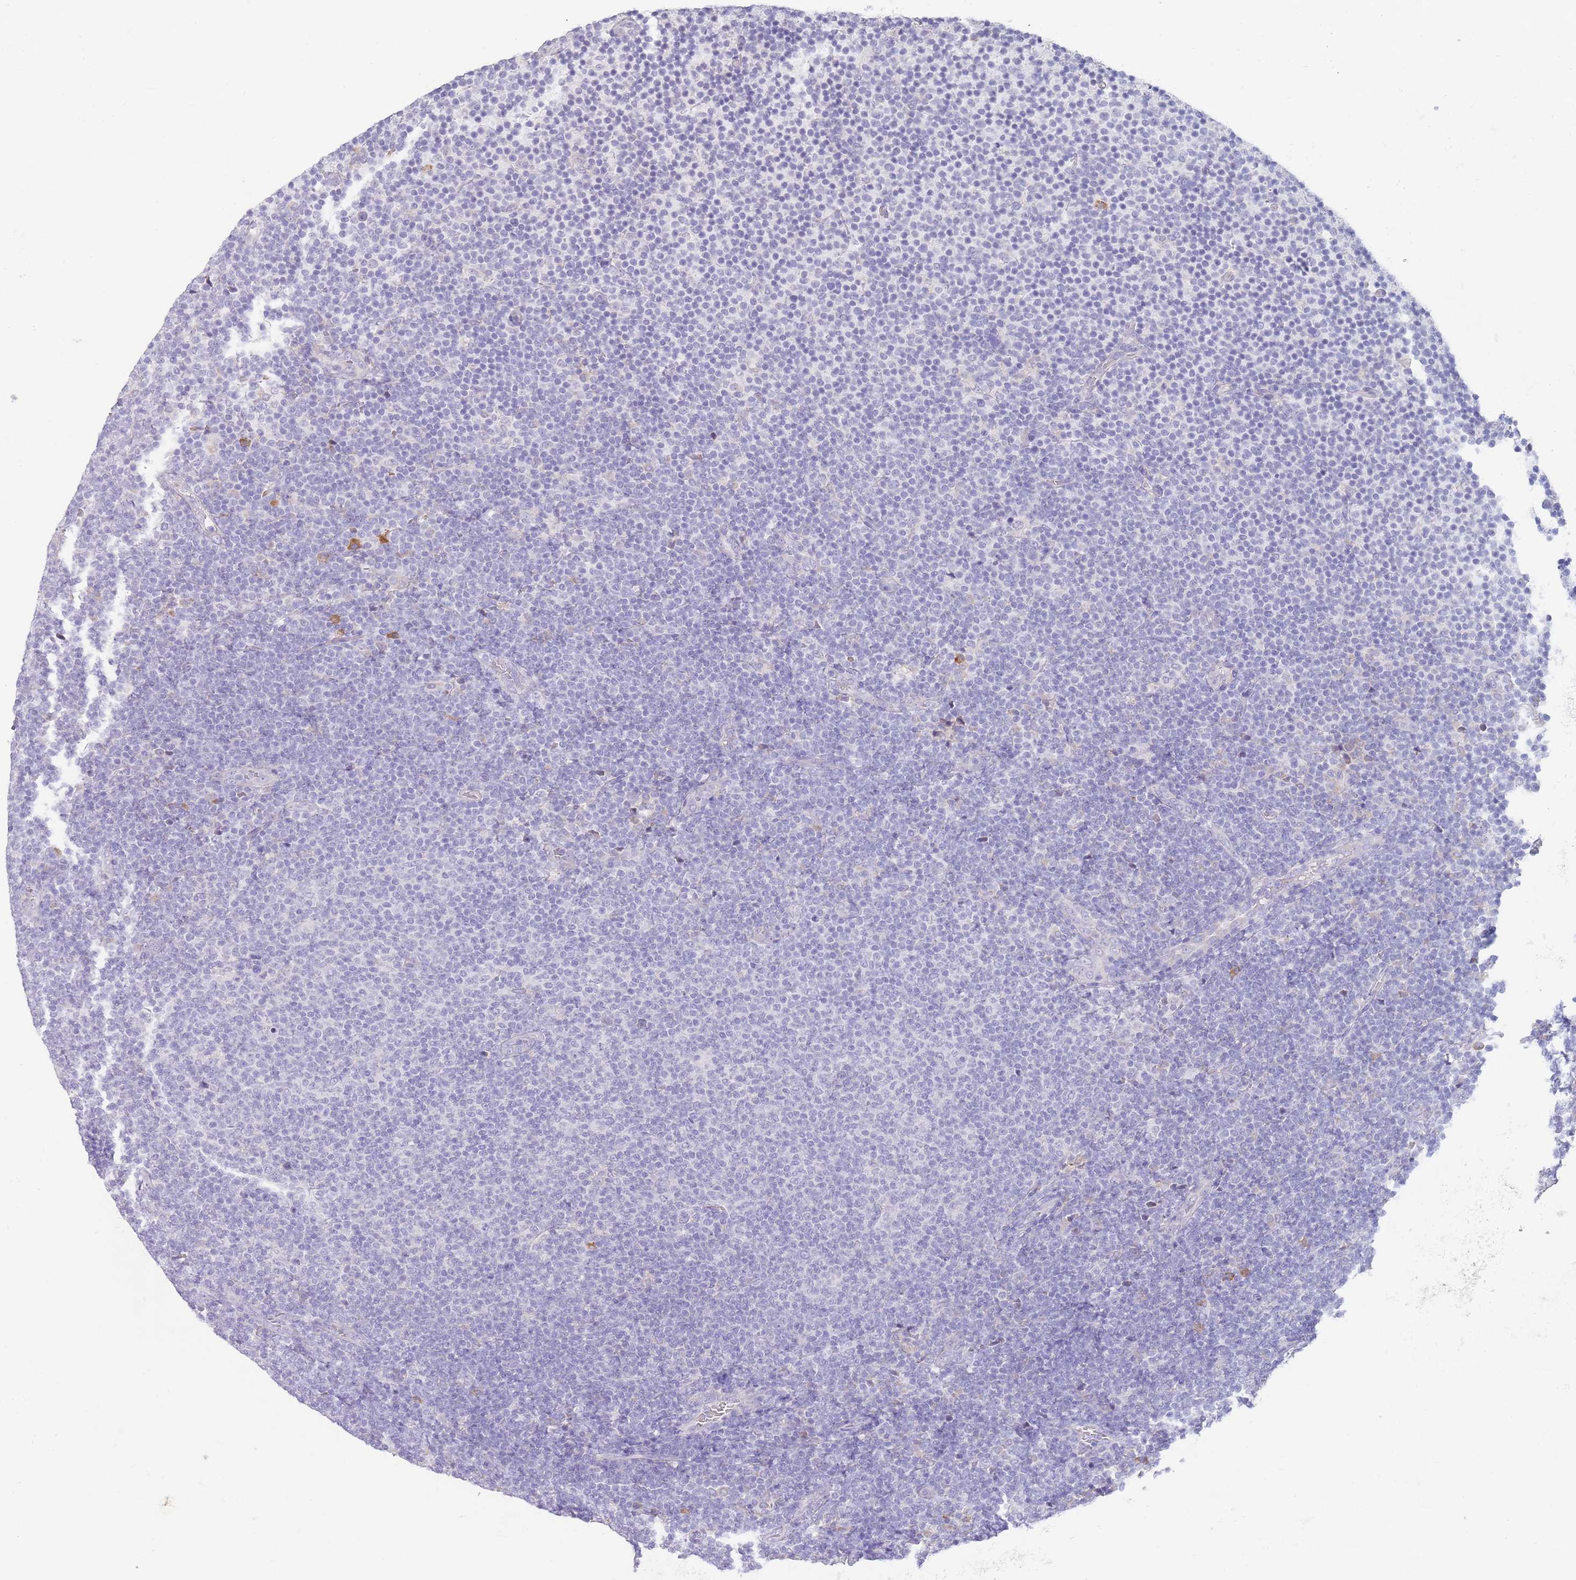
{"staining": {"intensity": "negative", "quantity": "none", "location": "none"}, "tissue": "lymphoma", "cell_type": "Tumor cells", "image_type": "cancer", "snomed": [{"axis": "morphology", "description": "Malignant lymphoma, non-Hodgkin's type, Low grade"}, {"axis": "topography", "description": "Lymph node"}], "caption": "Tumor cells show no significant protein expression in low-grade malignant lymphoma, non-Hodgkin's type.", "gene": "CCDC149", "patient": {"sex": "male", "age": 66}}